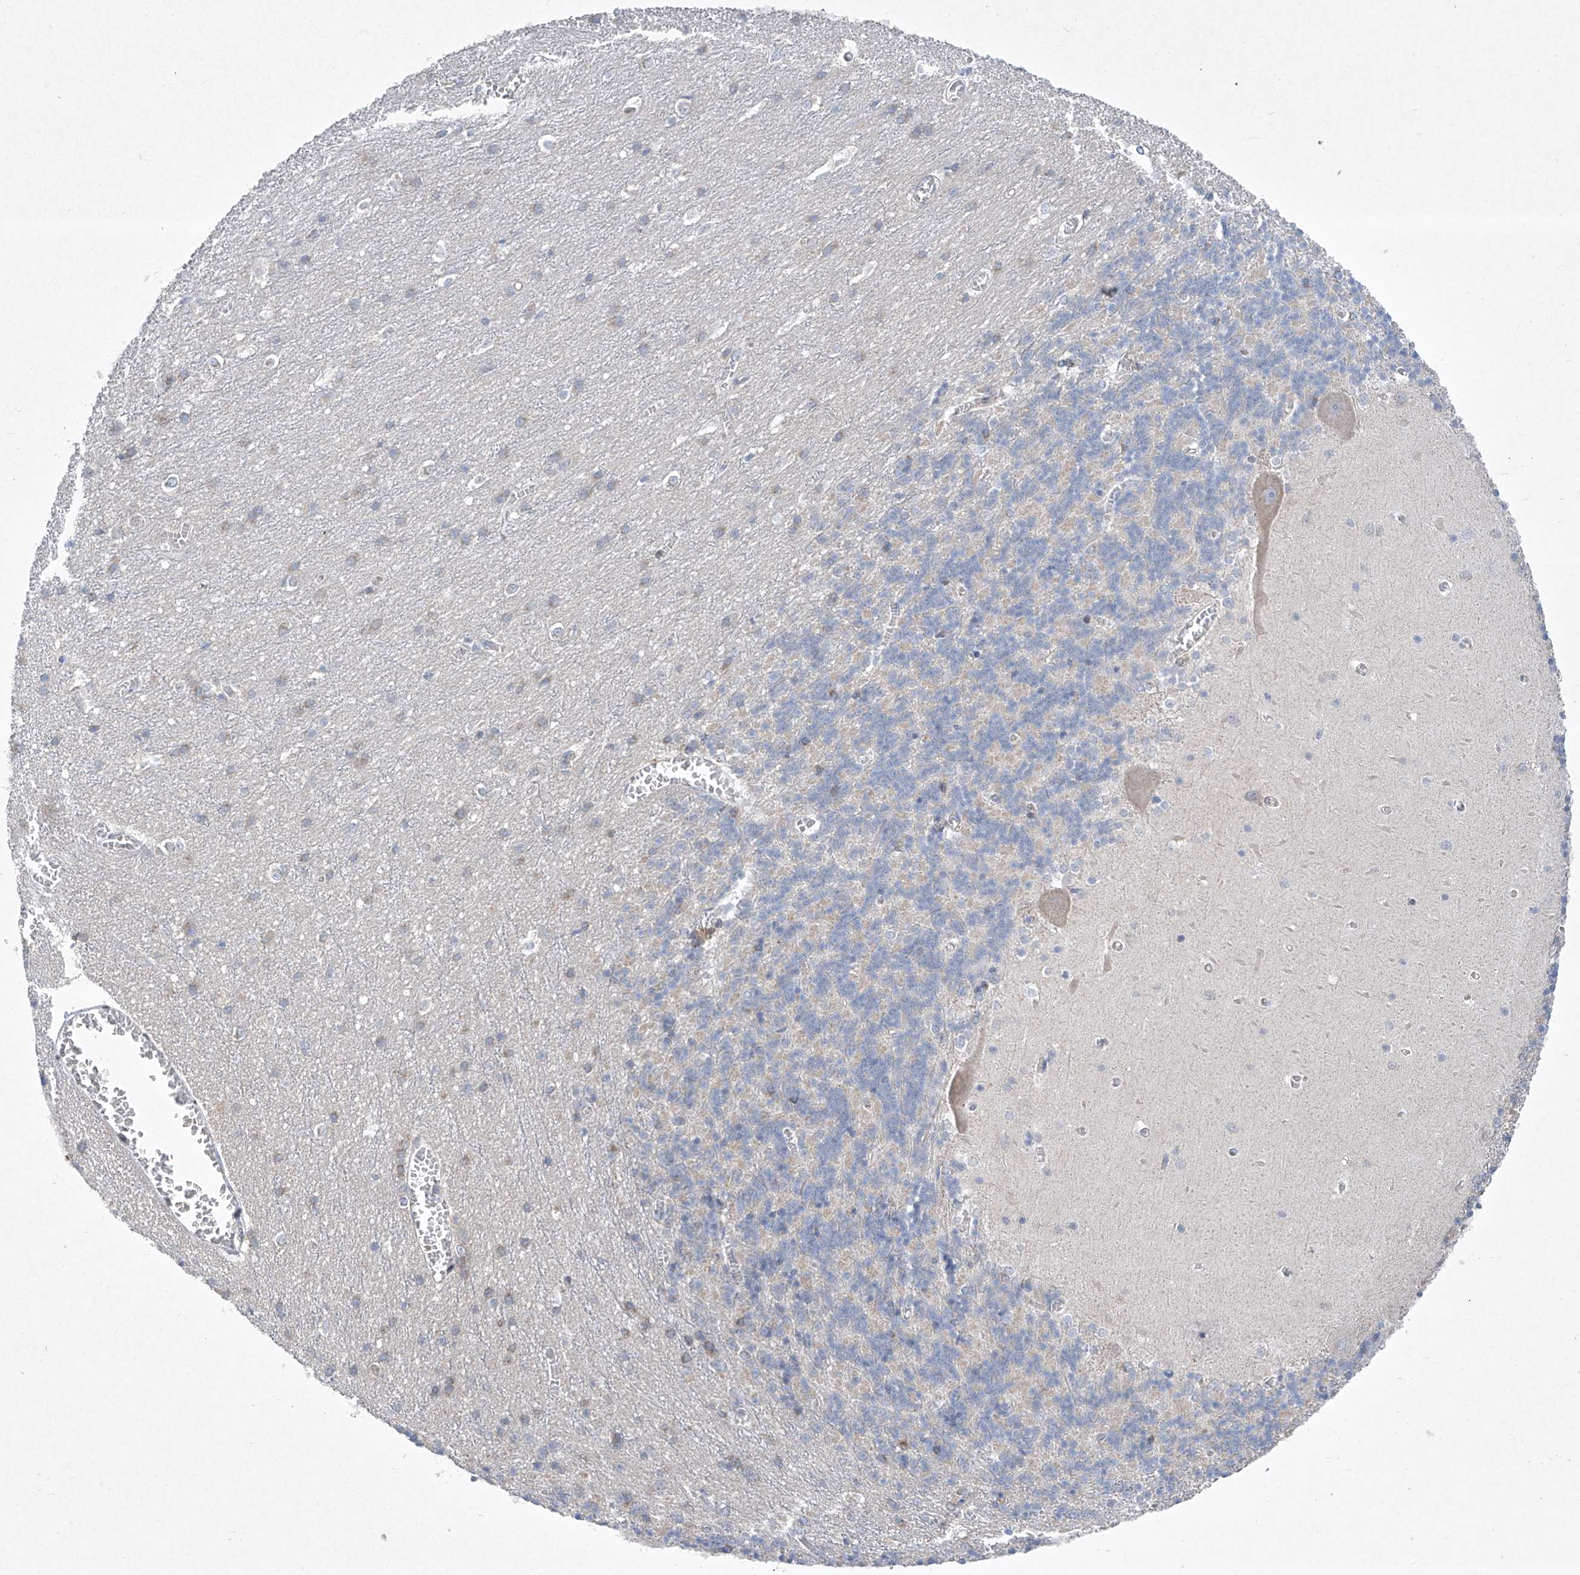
{"staining": {"intensity": "negative", "quantity": "none", "location": "none"}, "tissue": "cerebellum", "cell_type": "Cells in granular layer", "image_type": "normal", "snomed": [{"axis": "morphology", "description": "Normal tissue, NOS"}, {"axis": "topography", "description": "Cerebellum"}], "caption": "Unremarkable cerebellum was stained to show a protein in brown. There is no significant positivity in cells in granular layer. Nuclei are stained in blue.", "gene": "TJAP1", "patient": {"sex": "male", "age": 37}}